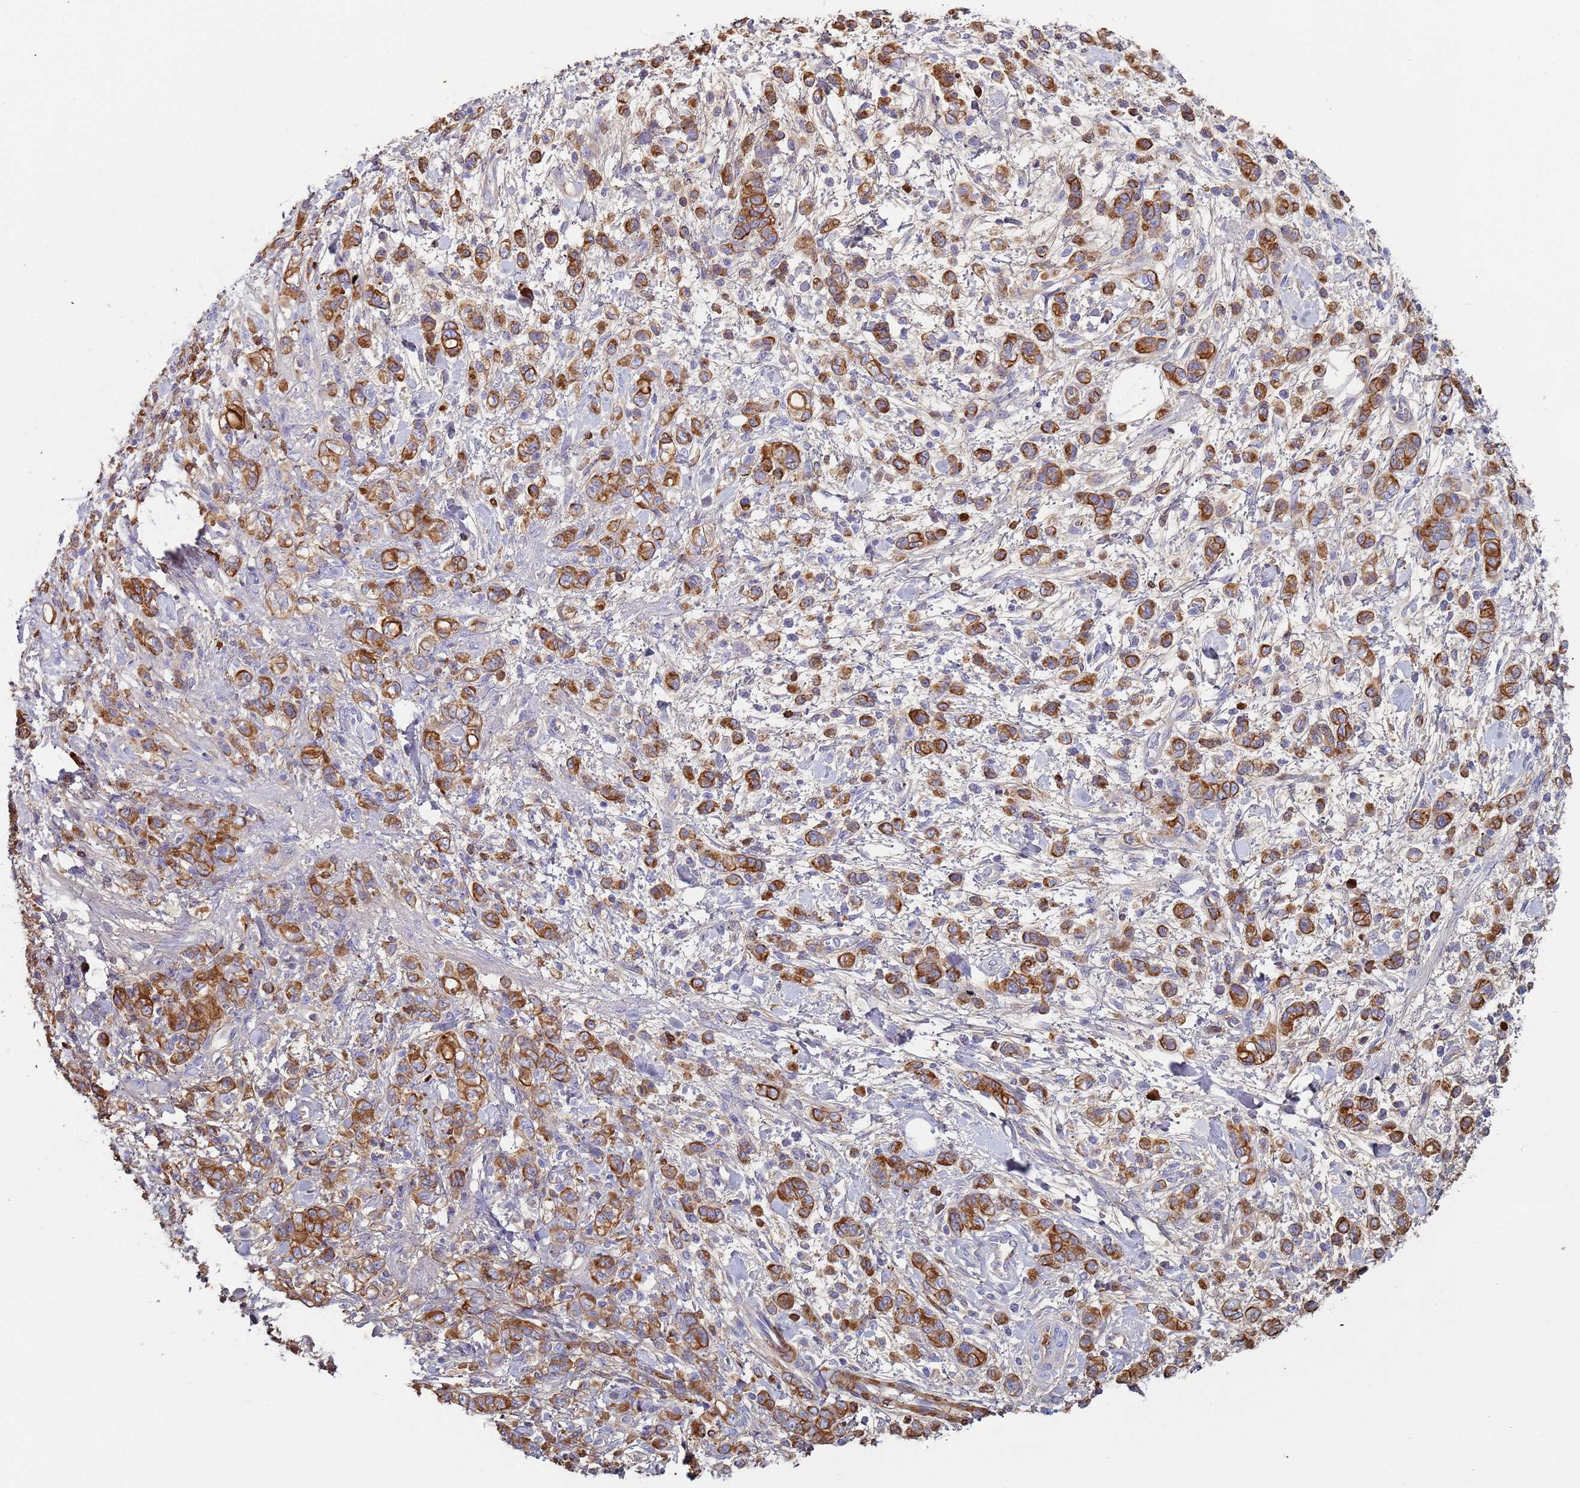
{"staining": {"intensity": "moderate", "quantity": ">75%", "location": "cytoplasmic/membranous"}, "tissue": "stomach cancer", "cell_type": "Tumor cells", "image_type": "cancer", "snomed": [{"axis": "morphology", "description": "Adenocarcinoma, NOS"}, {"axis": "topography", "description": "Stomach"}], "caption": "DAB (3,3'-diaminobenzidine) immunohistochemical staining of human stomach cancer reveals moderate cytoplasmic/membranous protein expression in approximately >75% of tumor cells. Immunohistochemistry (ihc) stains the protein in brown and the nuclei are stained blue.", "gene": "CYSLTR2", "patient": {"sex": "male", "age": 77}}